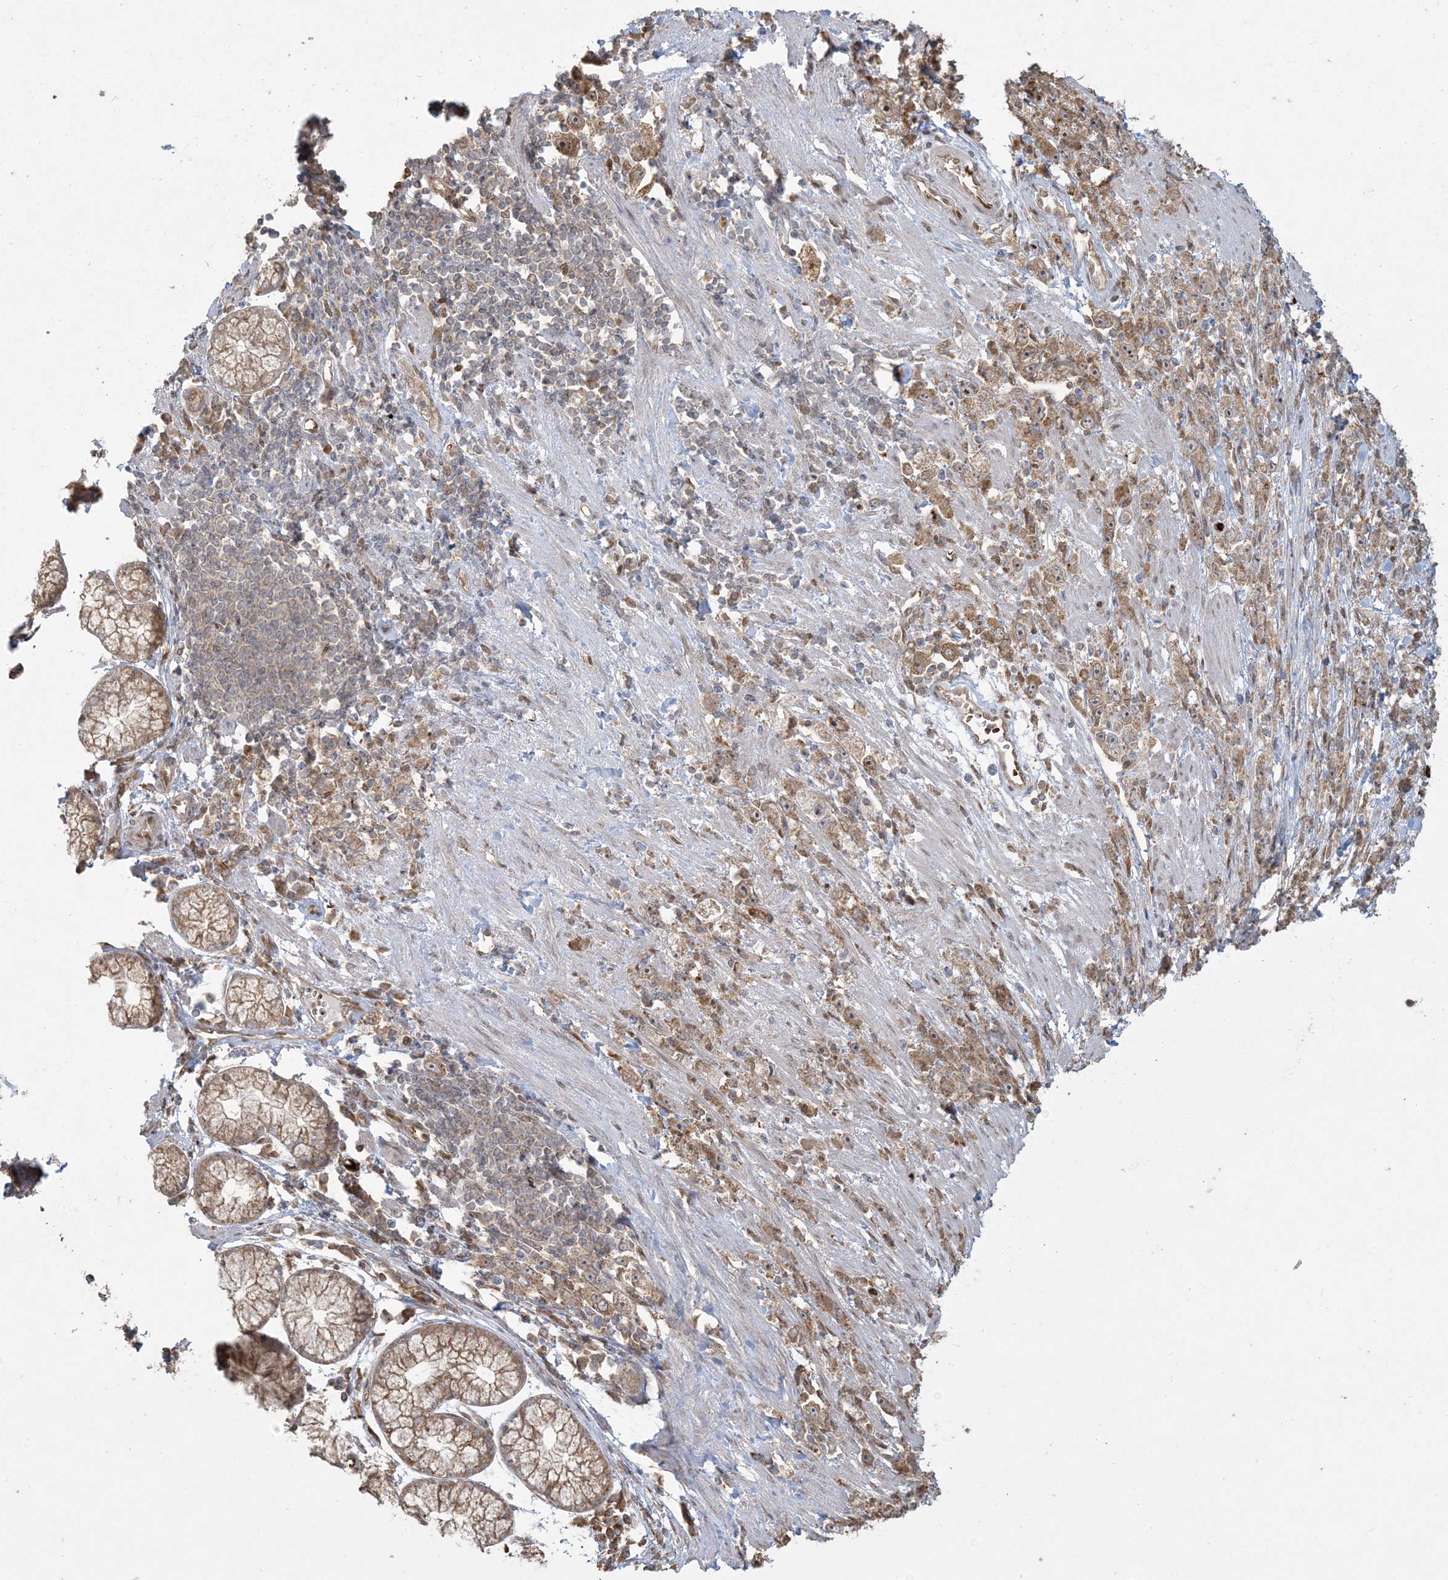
{"staining": {"intensity": "moderate", "quantity": ">75%", "location": "cytoplasmic/membranous"}, "tissue": "stomach cancer", "cell_type": "Tumor cells", "image_type": "cancer", "snomed": [{"axis": "morphology", "description": "Adenocarcinoma, NOS"}, {"axis": "topography", "description": "Stomach"}], "caption": "Stomach cancer stained for a protein (brown) reveals moderate cytoplasmic/membranous positive positivity in approximately >75% of tumor cells.", "gene": "ABCF3", "patient": {"sex": "female", "age": 59}}